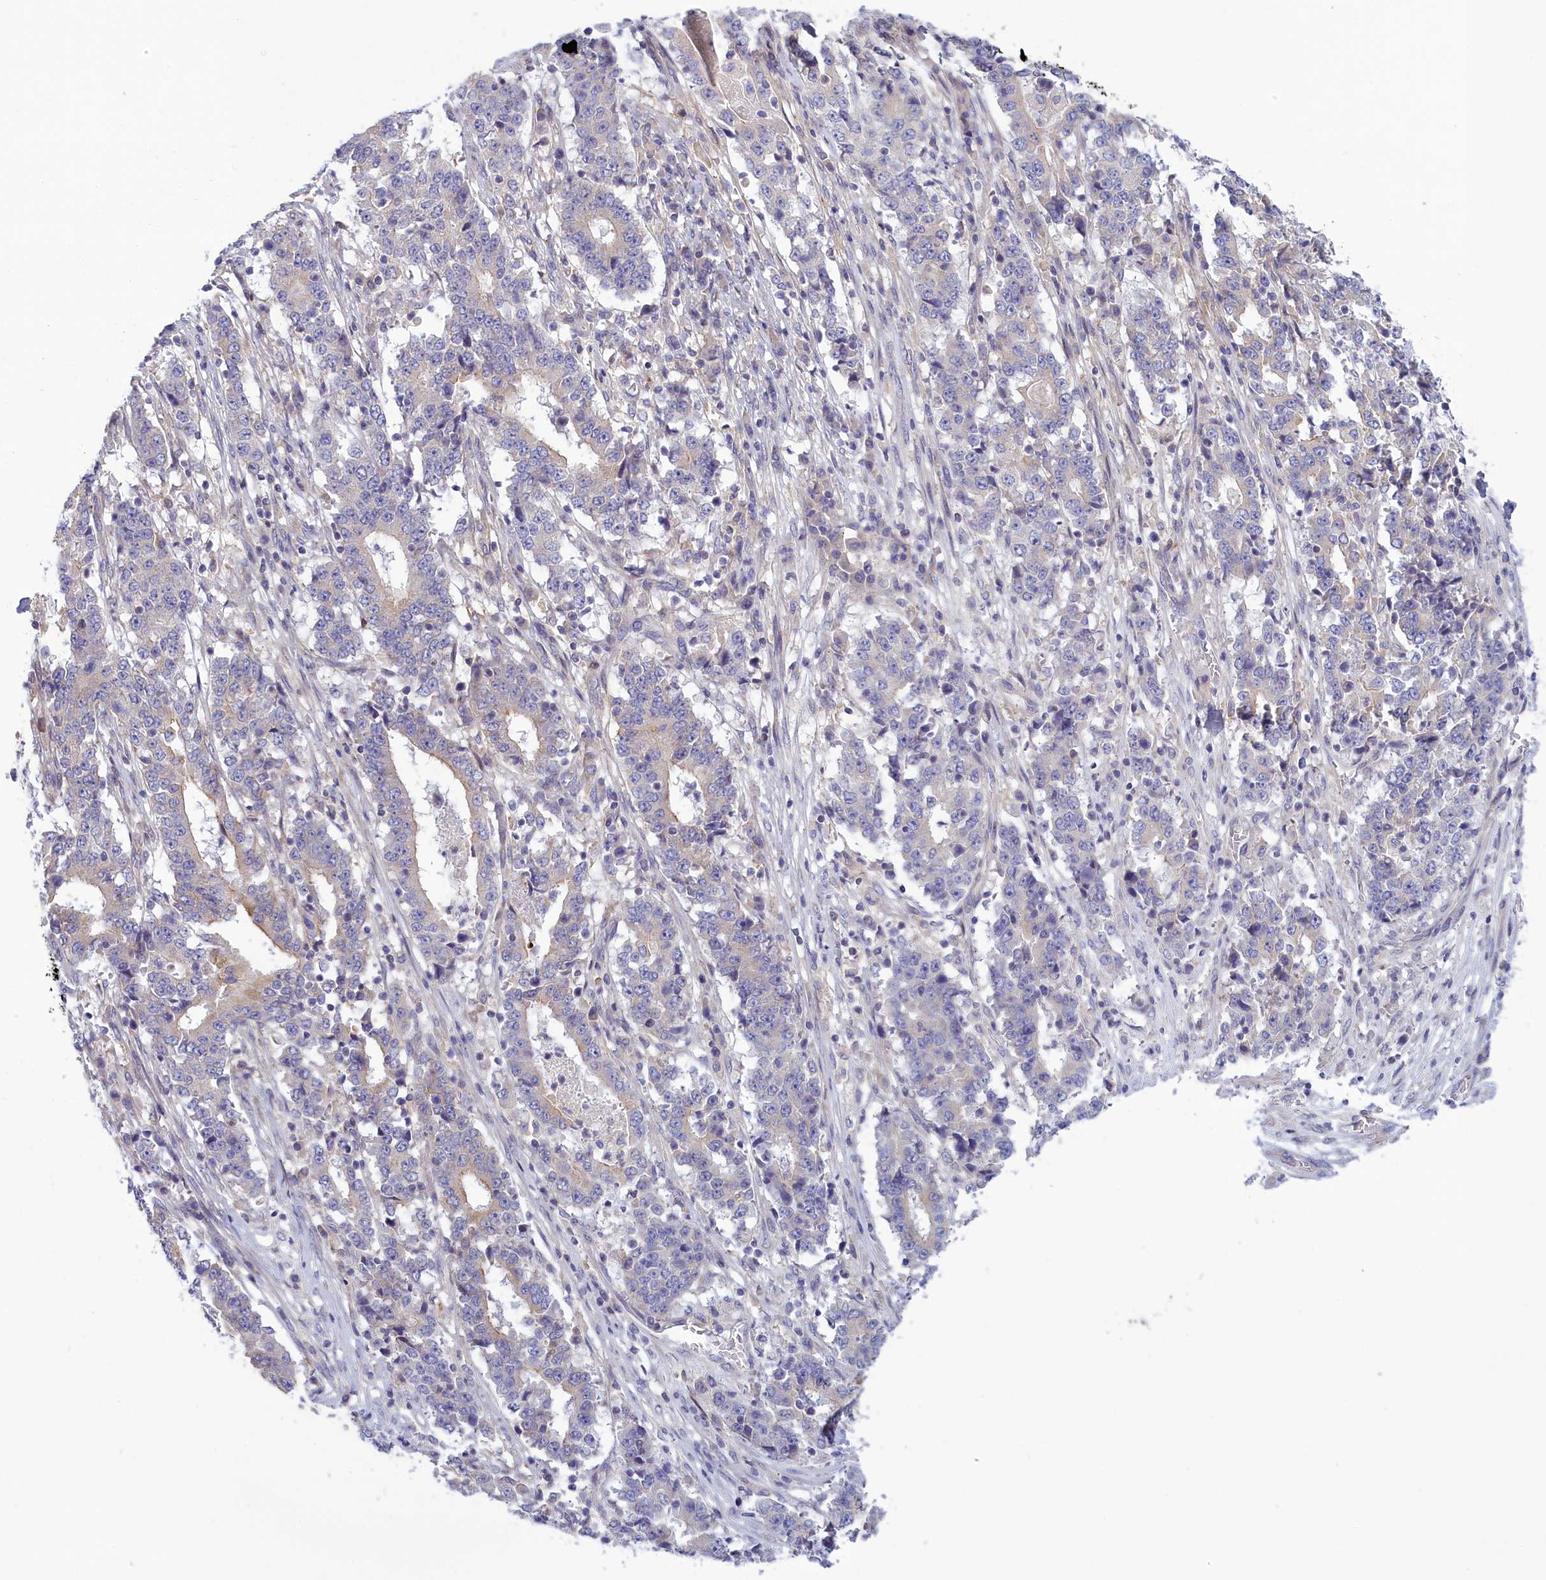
{"staining": {"intensity": "negative", "quantity": "none", "location": "none"}, "tissue": "stomach cancer", "cell_type": "Tumor cells", "image_type": "cancer", "snomed": [{"axis": "morphology", "description": "Adenocarcinoma, NOS"}, {"axis": "topography", "description": "Stomach"}], "caption": "Immunohistochemistry (IHC) of stomach adenocarcinoma reveals no positivity in tumor cells.", "gene": "CORO2A", "patient": {"sex": "male", "age": 59}}